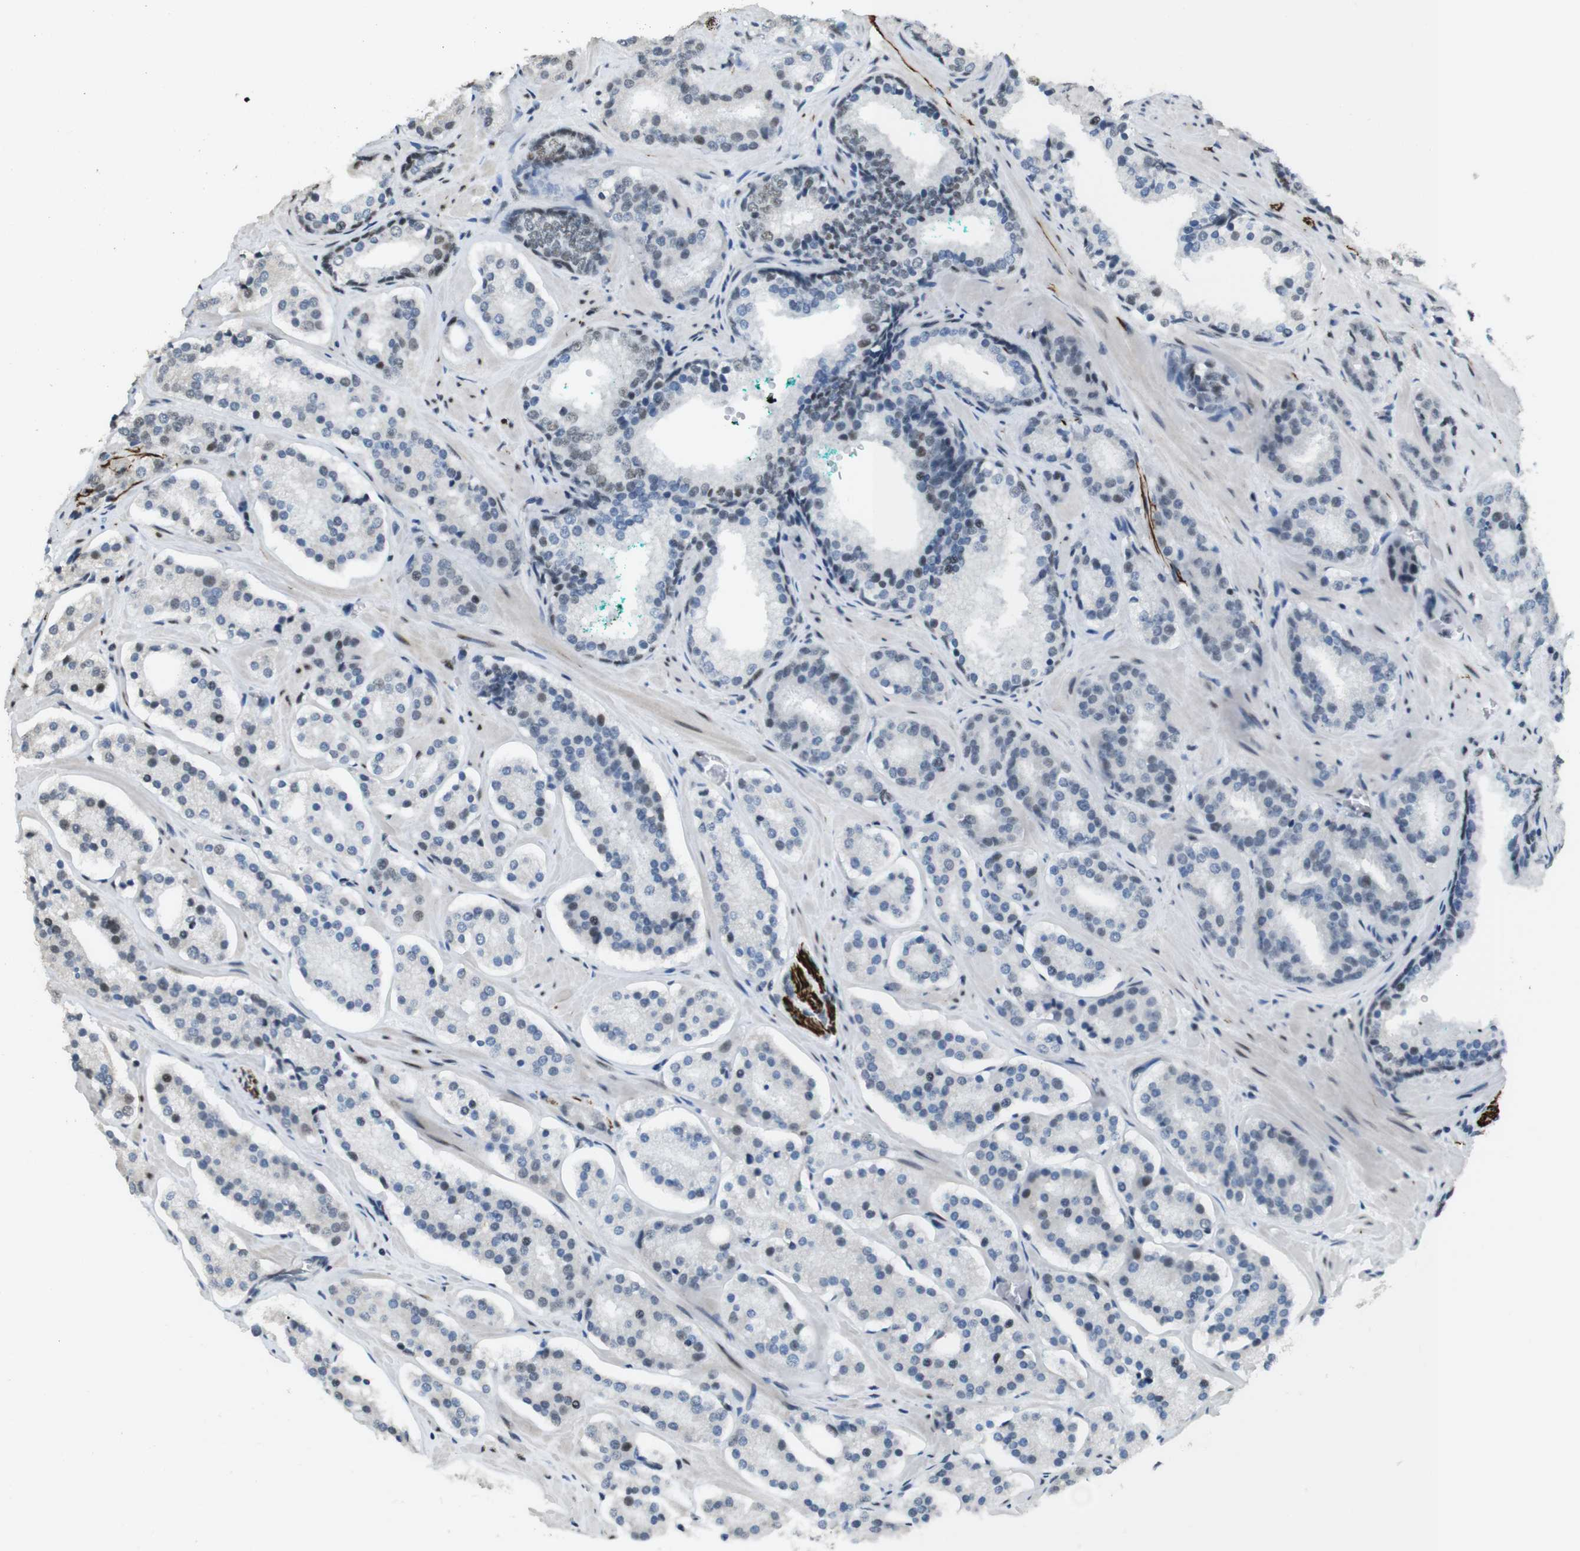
{"staining": {"intensity": "weak", "quantity": "<25%", "location": "nuclear"}, "tissue": "prostate cancer", "cell_type": "Tumor cells", "image_type": "cancer", "snomed": [{"axis": "morphology", "description": "Adenocarcinoma, High grade"}, {"axis": "topography", "description": "Prostate"}], "caption": "Micrograph shows no protein staining in tumor cells of prostate cancer (adenocarcinoma (high-grade)) tissue.", "gene": "CSNK2B", "patient": {"sex": "male", "age": 60}}